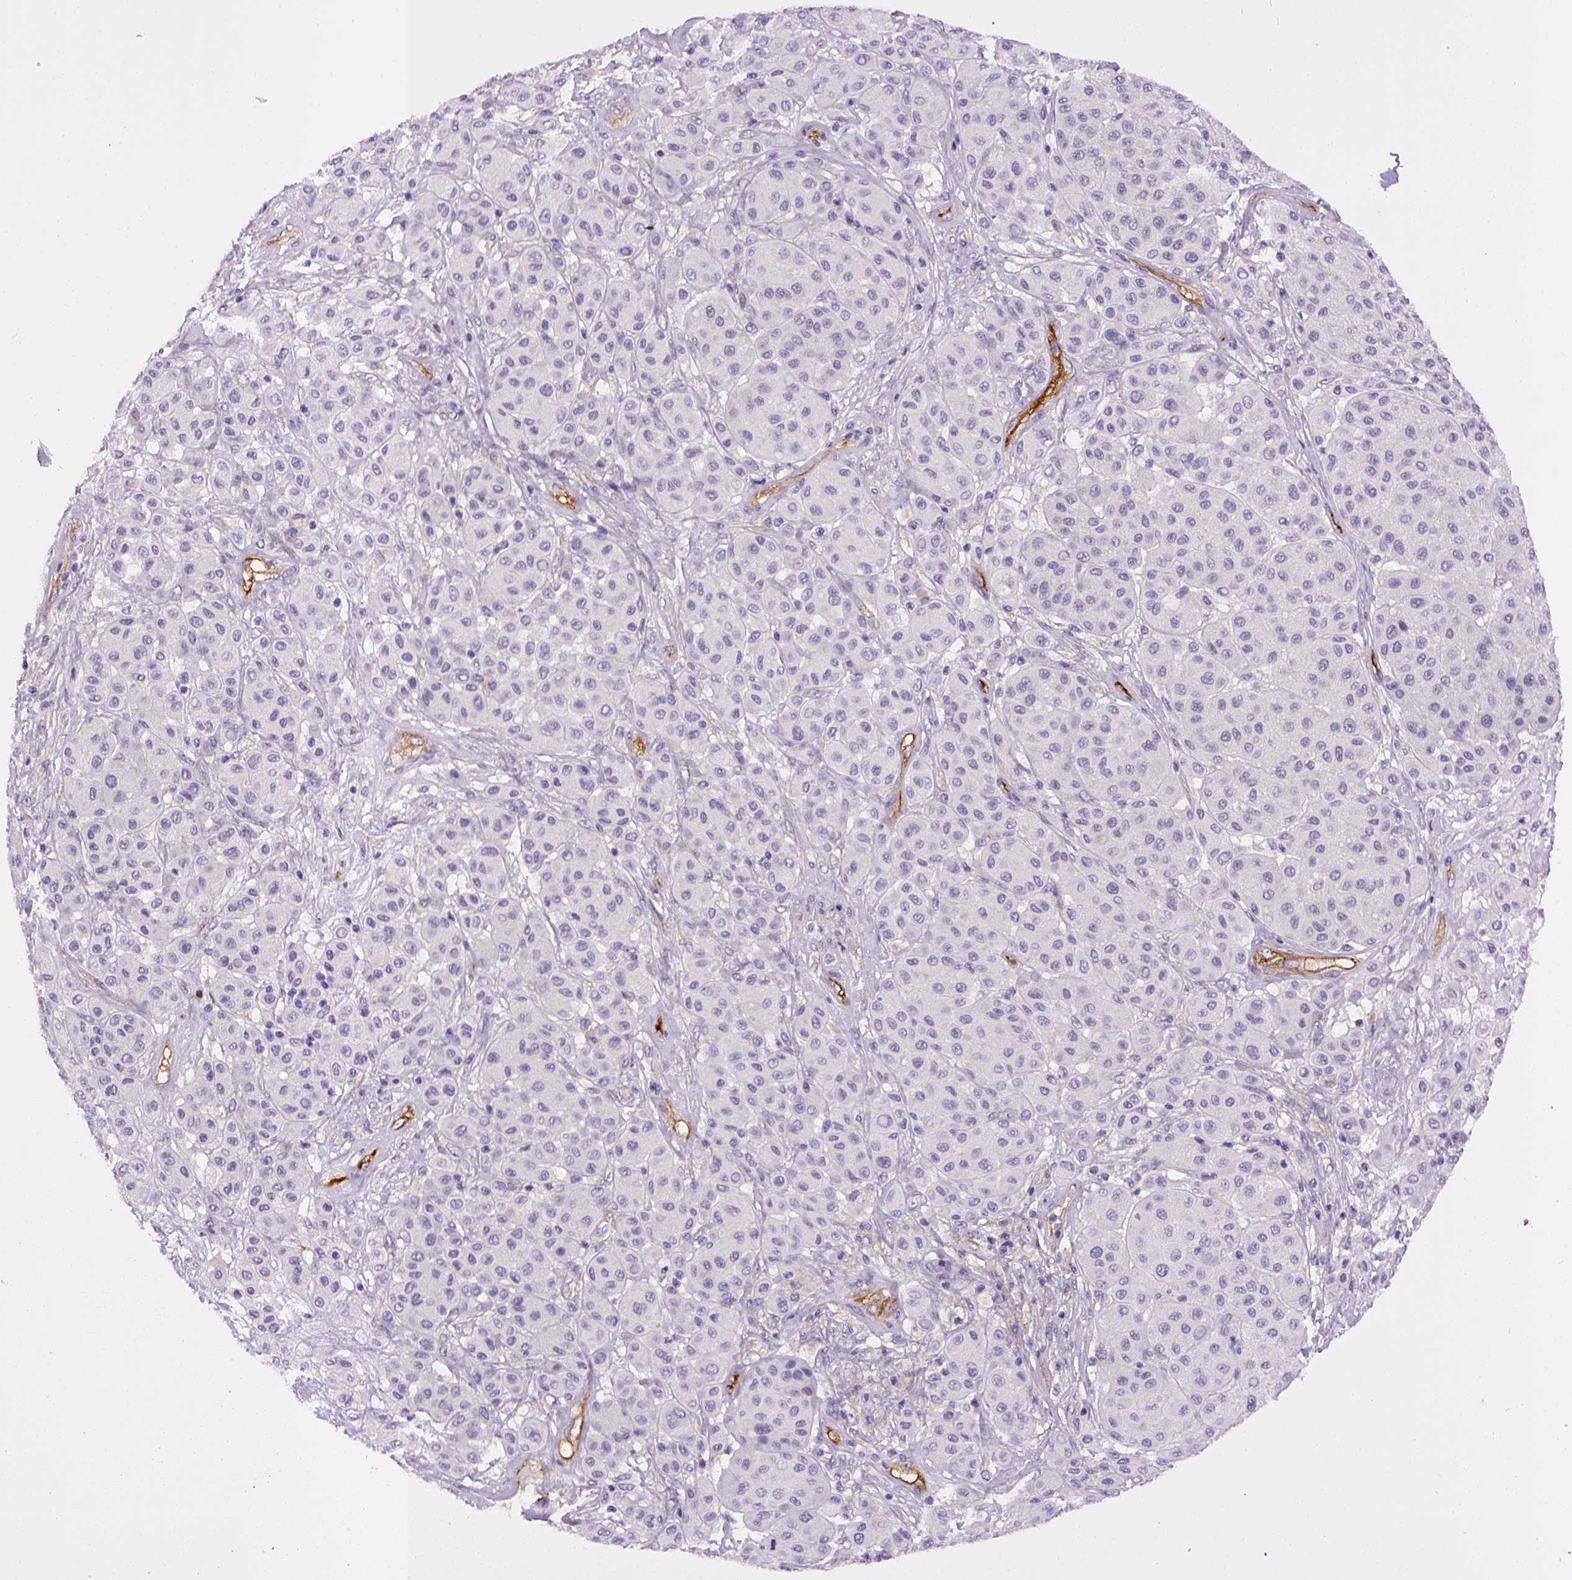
{"staining": {"intensity": "negative", "quantity": "none", "location": "none"}, "tissue": "melanoma", "cell_type": "Tumor cells", "image_type": "cancer", "snomed": [{"axis": "morphology", "description": "Malignant melanoma, Metastatic site"}, {"axis": "topography", "description": "Smooth muscle"}], "caption": "The photomicrograph demonstrates no significant positivity in tumor cells of malignant melanoma (metastatic site). The staining was performed using DAB (3,3'-diaminobenzidine) to visualize the protein expression in brown, while the nuclei were stained in blue with hematoxylin (Magnification: 20x).", "gene": "ENG", "patient": {"sex": "male", "age": 41}}